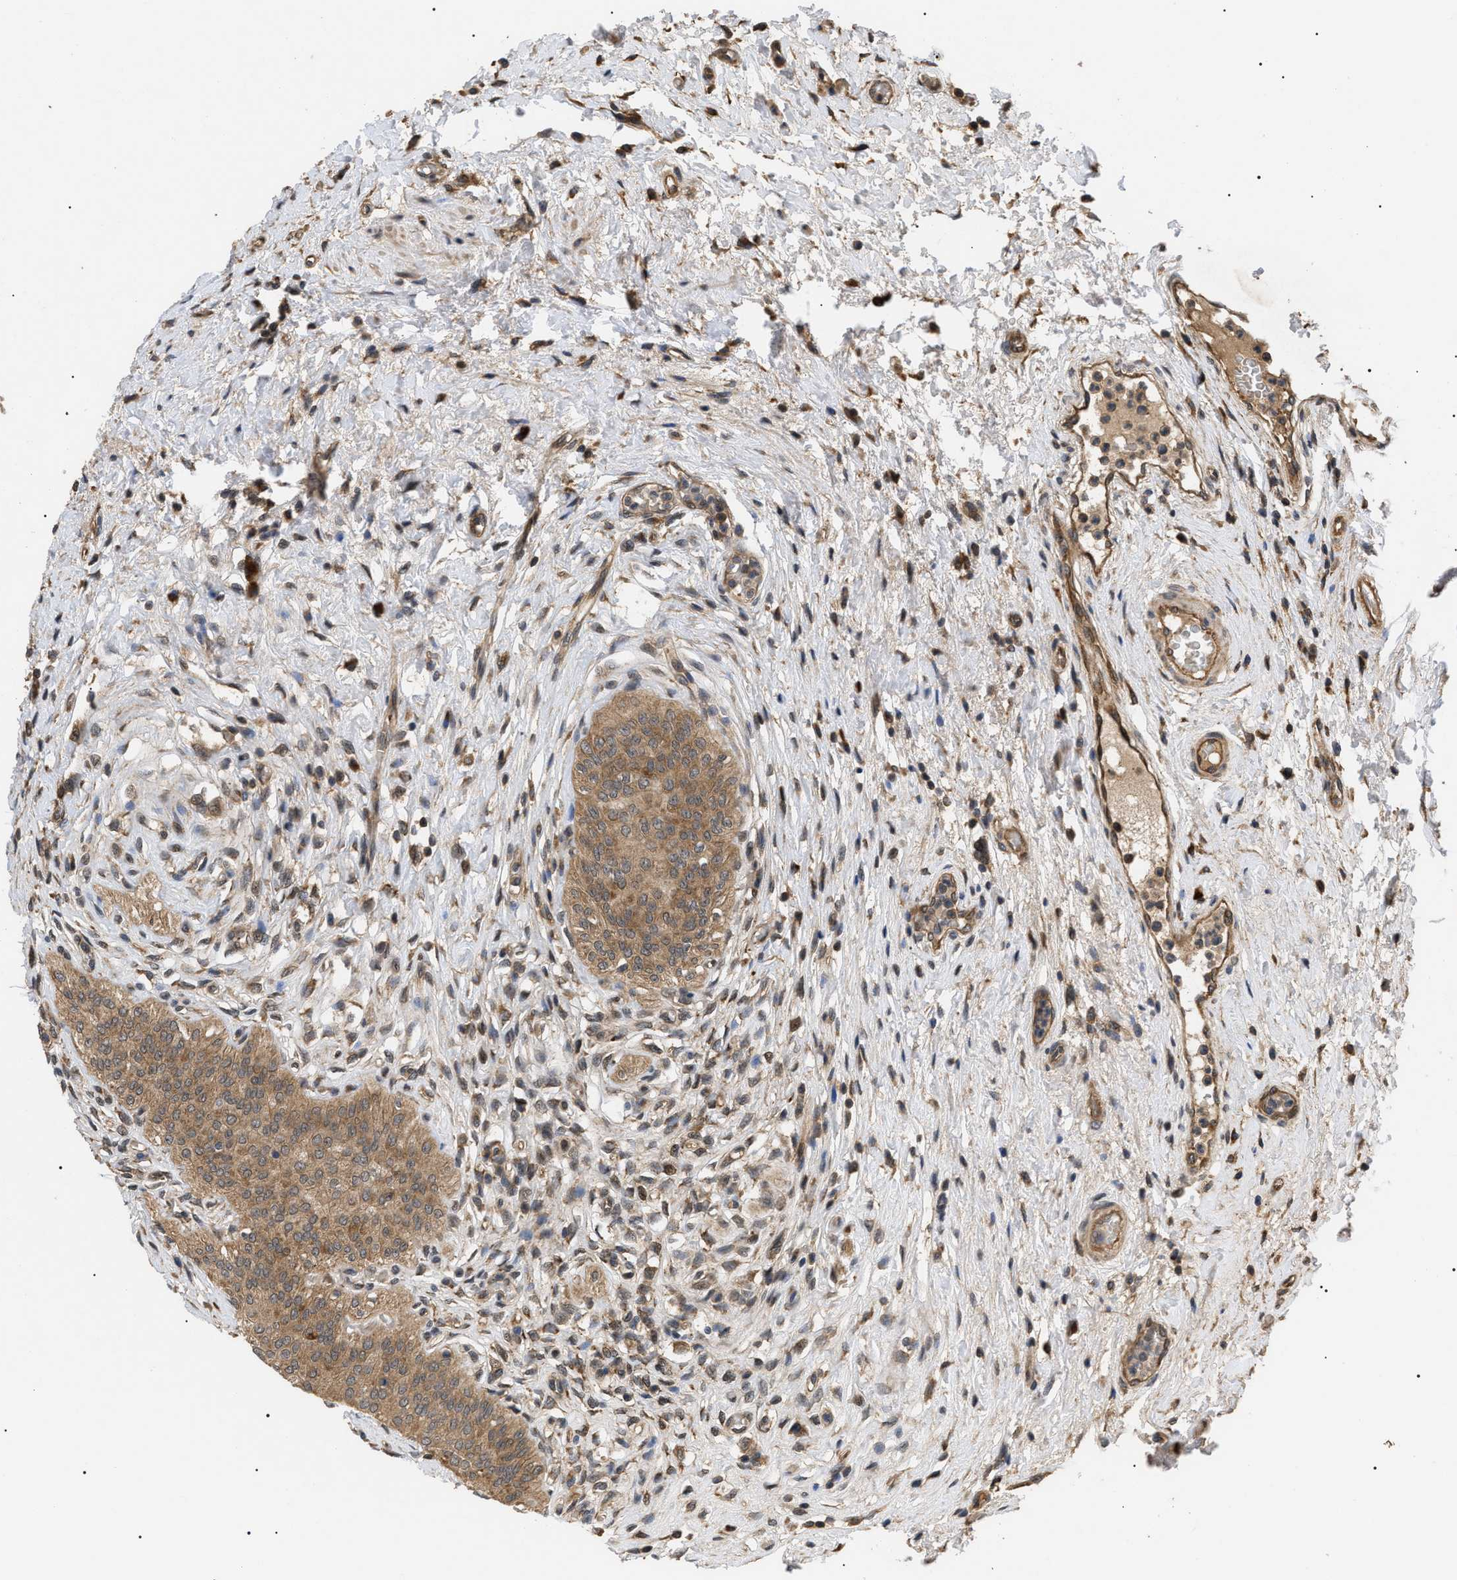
{"staining": {"intensity": "moderate", "quantity": ">75%", "location": "cytoplasmic/membranous"}, "tissue": "urinary bladder", "cell_type": "Urothelial cells", "image_type": "normal", "snomed": [{"axis": "morphology", "description": "Normal tissue, NOS"}, {"axis": "topography", "description": "Urinary bladder"}], "caption": "Moderate cytoplasmic/membranous positivity for a protein is identified in about >75% of urothelial cells of unremarkable urinary bladder using immunohistochemistry (IHC).", "gene": "ASTL", "patient": {"sex": "male", "age": 46}}